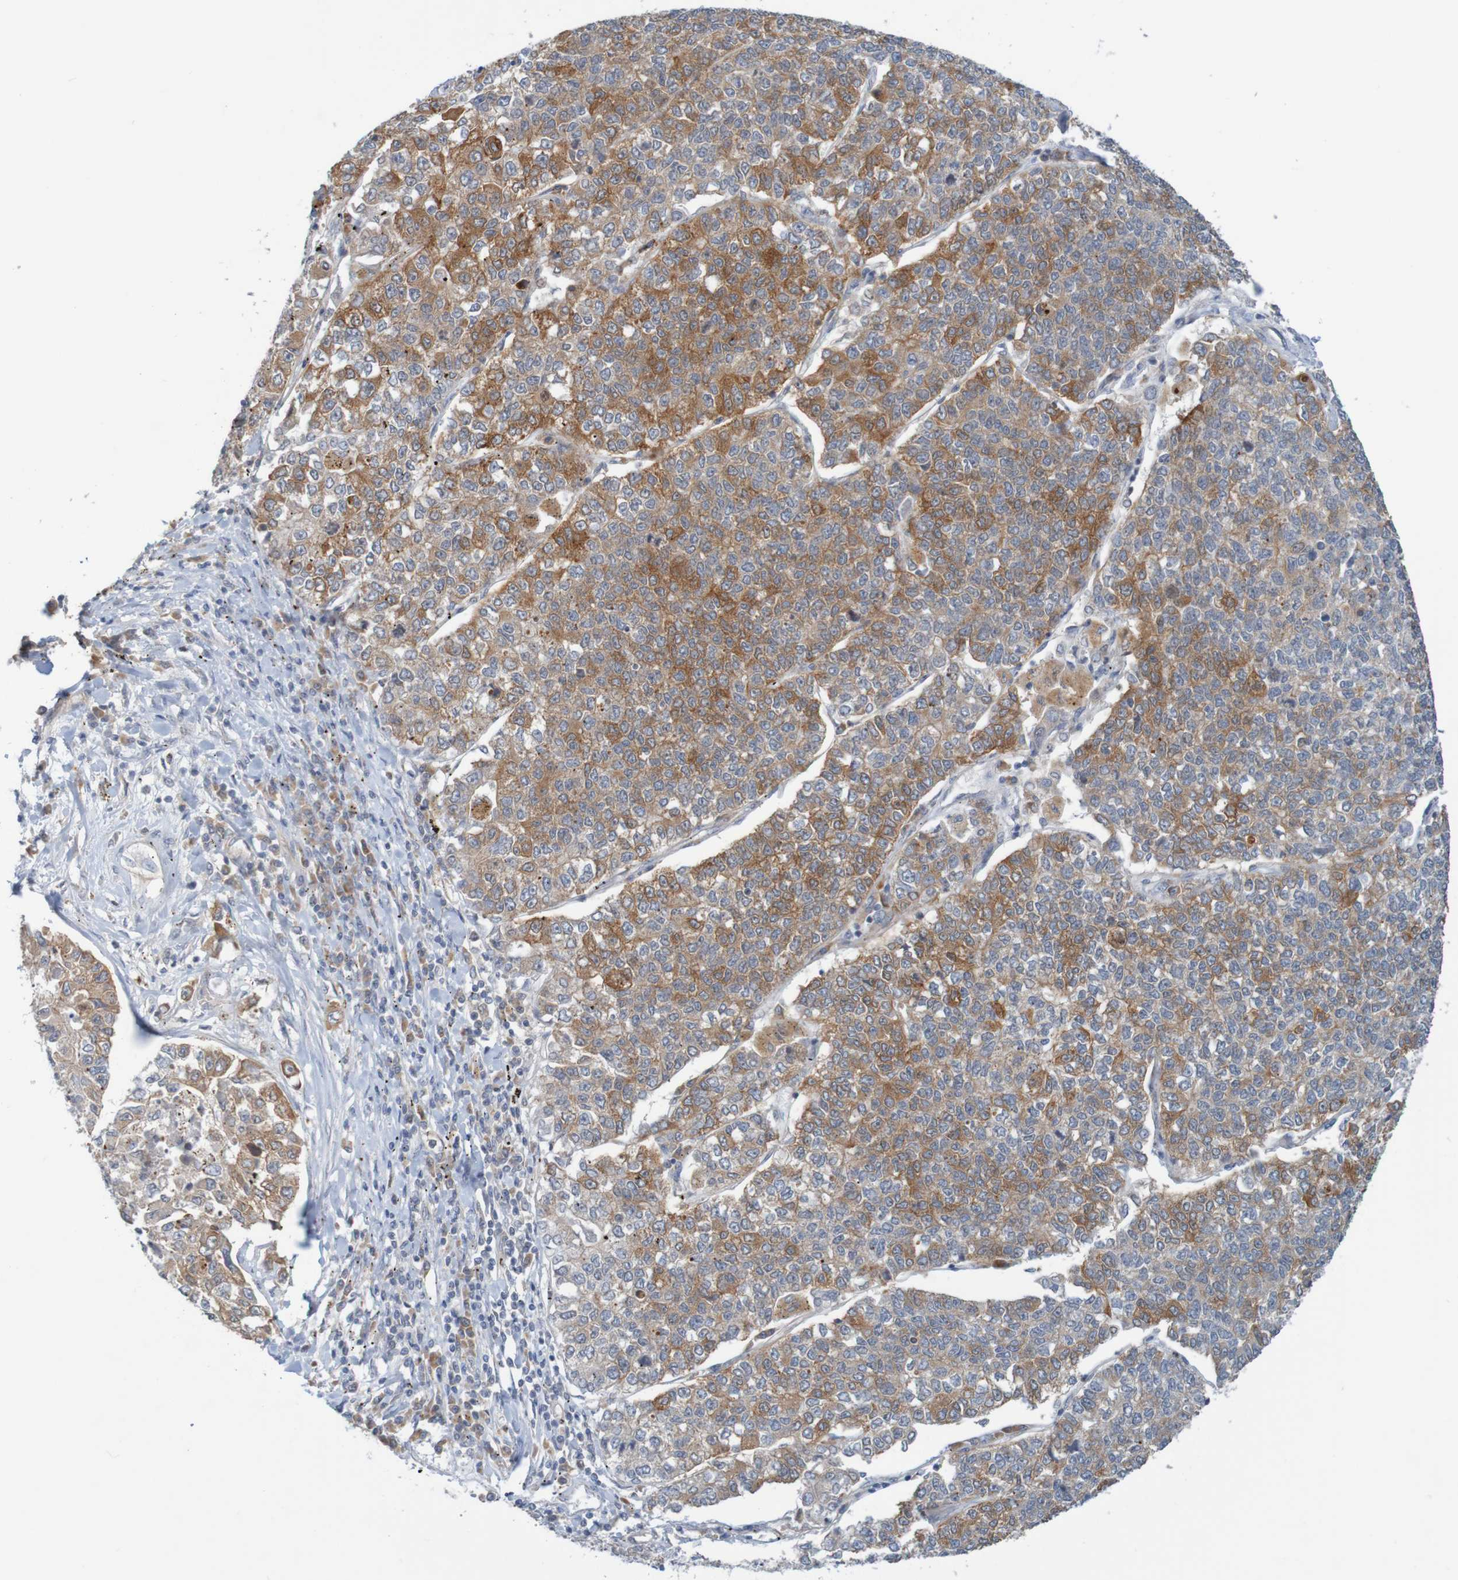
{"staining": {"intensity": "moderate", "quantity": ">75%", "location": "cytoplasmic/membranous"}, "tissue": "lung cancer", "cell_type": "Tumor cells", "image_type": "cancer", "snomed": [{"axis": "morphology", "description": "Adenocarcinoma, NOS"}, {"axis": "topography", "description": "Lung"}], "caption": "Lung cancer stained with a protein marker reveals moderate staining in tumor cells.", "gene": "NAV2", "patient": {"sex": "male", "age": 49}}